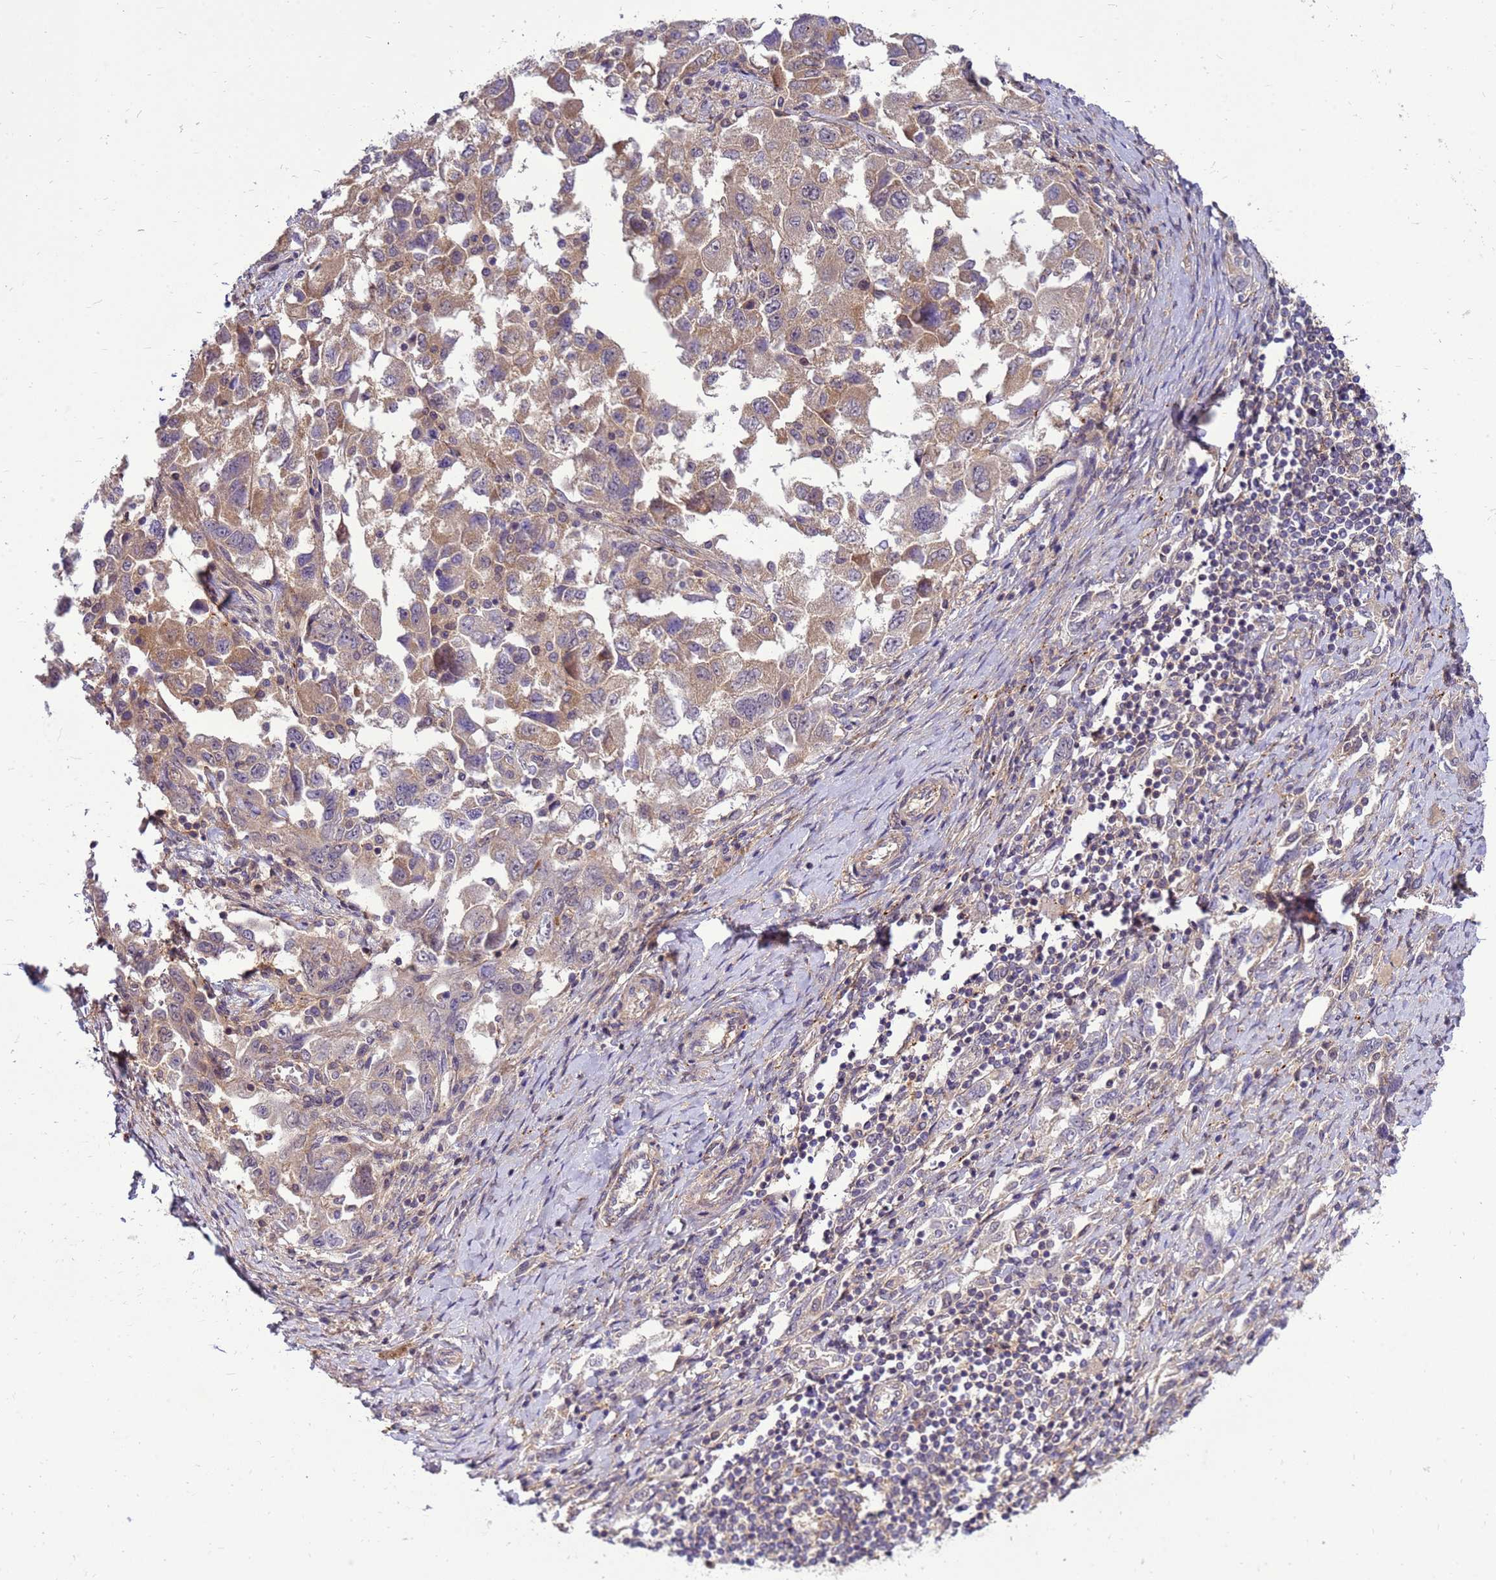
{"staining": {"intensity": "moderate", "quantity": ">75%", "location": "cytoplasmic/membranous"}, "tissue": "ovarian cancer", "cell_type": "Tumor cells", "image_type": "cancer", "snomed": [{"axis": "morphology", "description": "Carcinoma, NOS"}, {"axis": "morphology", "description": "Cystadenocarcinoma, serous, NOS"}, {"axis": "topography", "description": "Ovary"}], "caption": "Immunohistochemical staining of human ovarian carcinoma exhibits medium levels of moderate cytoplasmic/membranous positivity in approximately >75% of tumor cells.", "gene": "ENOPH1", "patient": {"sex": "female", "age": 69}}